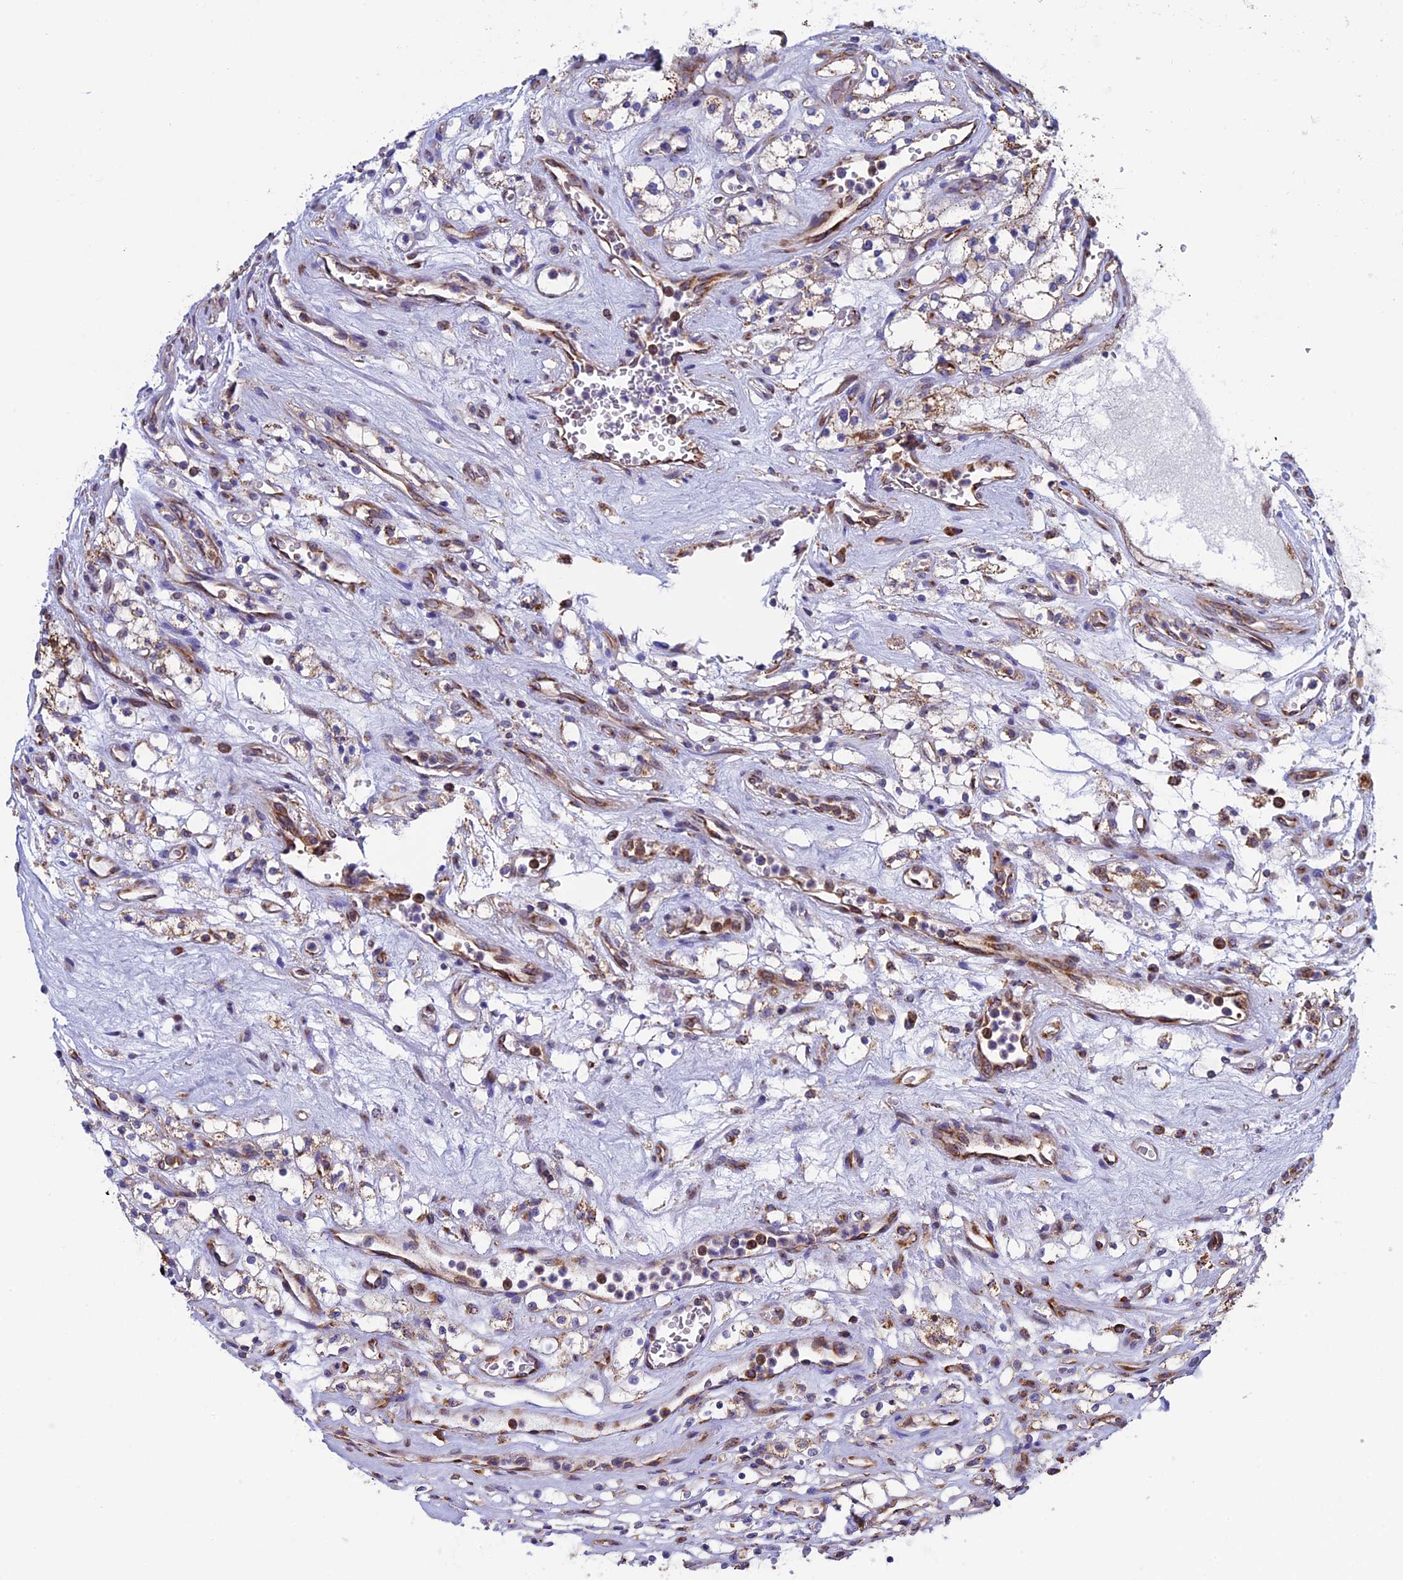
{"staining": {"intensity": "negative", "quantity": "none", "location": "none"}, "tissue": "renal cancer", "cell_type": "Tumor cells", "image_type": "cancer", "snomed": [{"axis": "morphology", "description": "Adenocarcinoma, NOS"}, {"axis": "topography", "description": "Kidney"}], "caption": "Immunohistochemistry (IHC) of adenocarcinoma (renal) reveals no positivity in tumor cells.", "gene": "SLC9A5", "patient": {"sex": "female", "age": 69}}